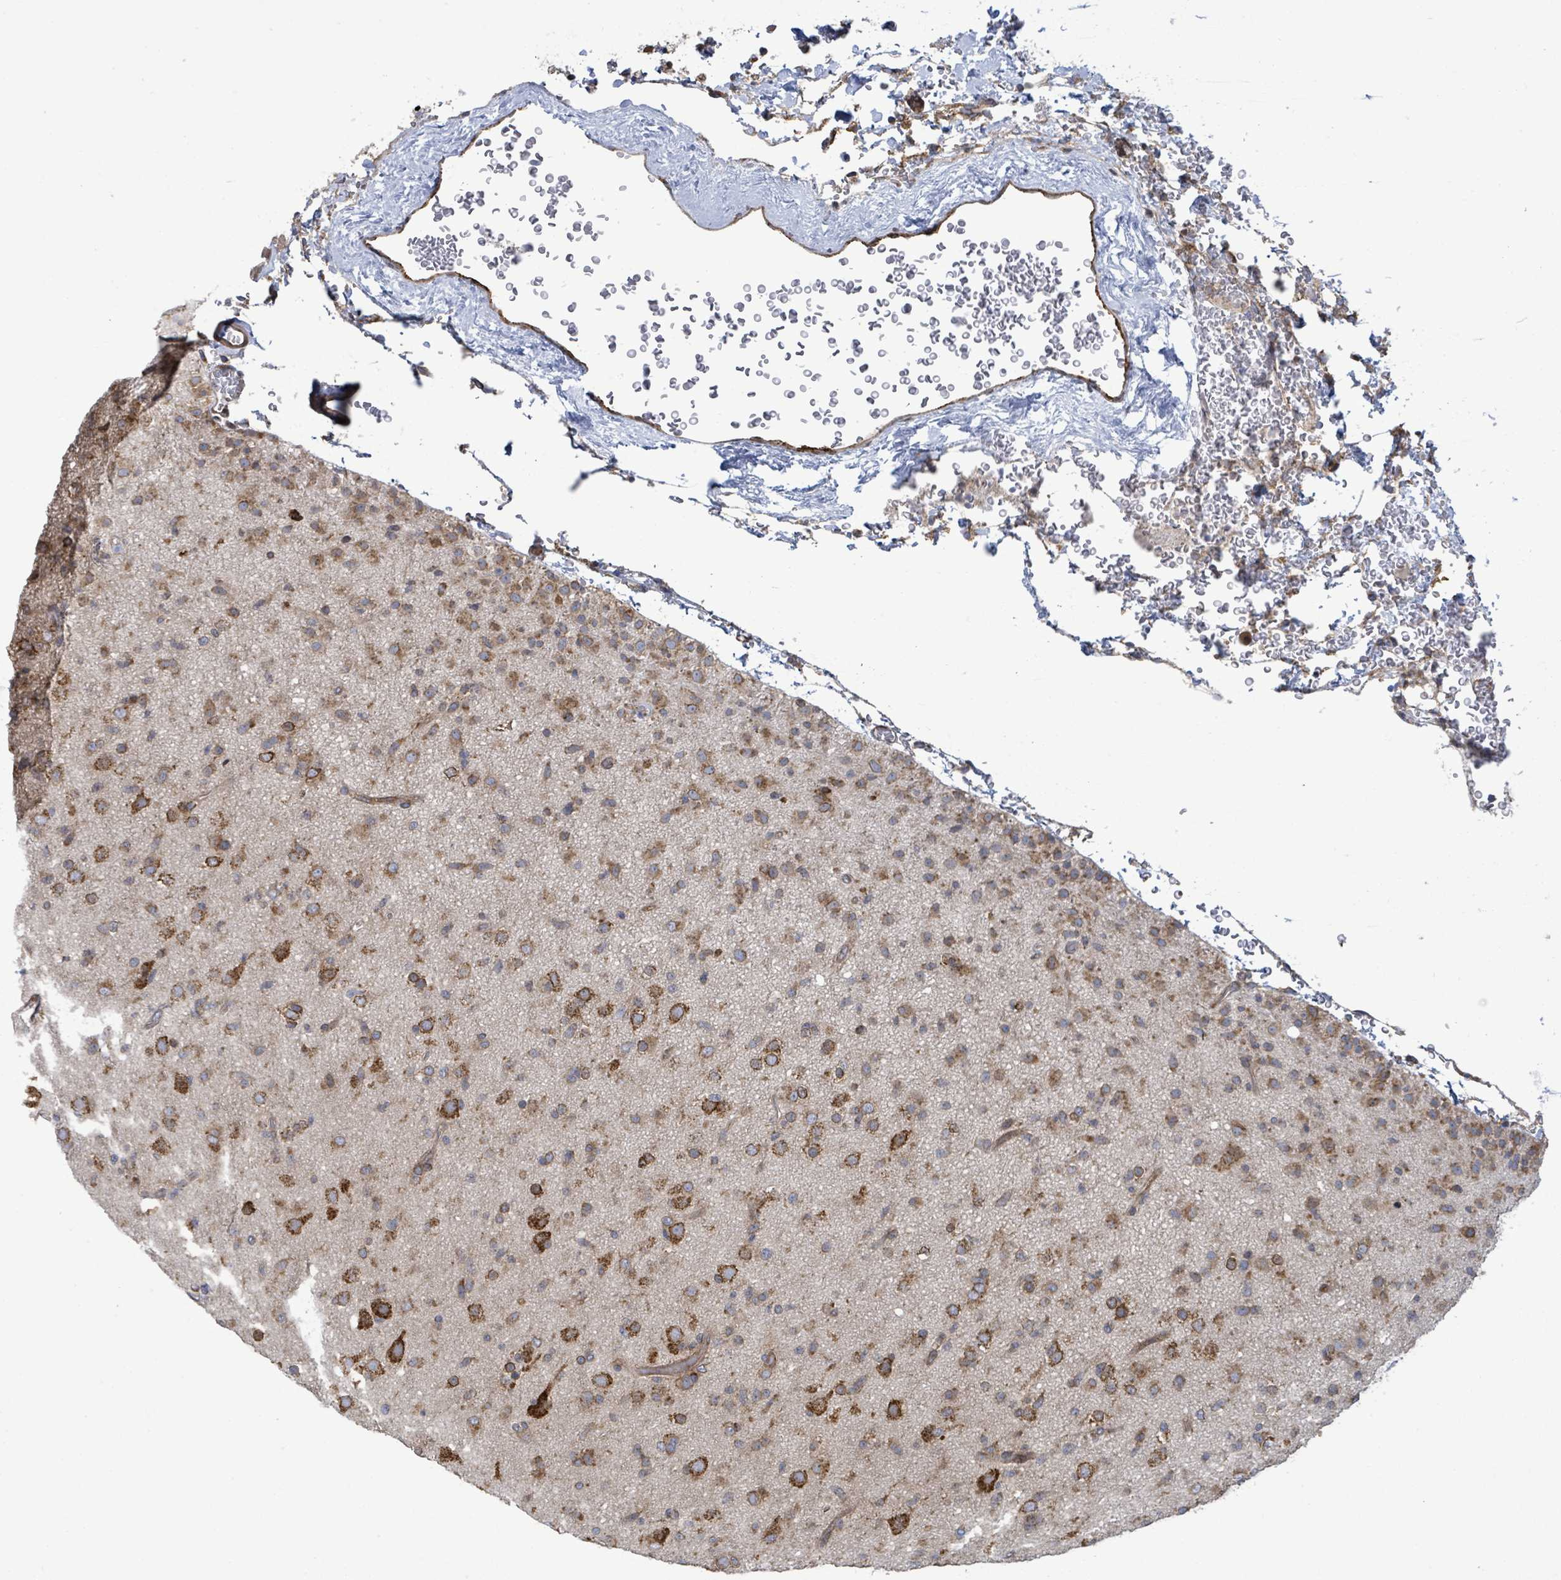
{"staining": {"intensity": "moderate", "quantity": ">75%", "location": "cytoplasmic/membranous"}, "tissue": "glioma", "cell_type": "Tumor cells", "image_type": "cancer", "snomed": [{"axis": "morphology", "description": "Glioma, malignant, Low grade"}, {"axis": "topography", "description": "Brain"}], "caption": "DAB (3,3'-diaminobenzidine) immunohistochemical staining of human glioma shows moderate cytoplasmic/membranous protein positivity in about >75% of tumor cells.", "gene": "NOMO1", "patient": {"sex": "male", "age": 65}}